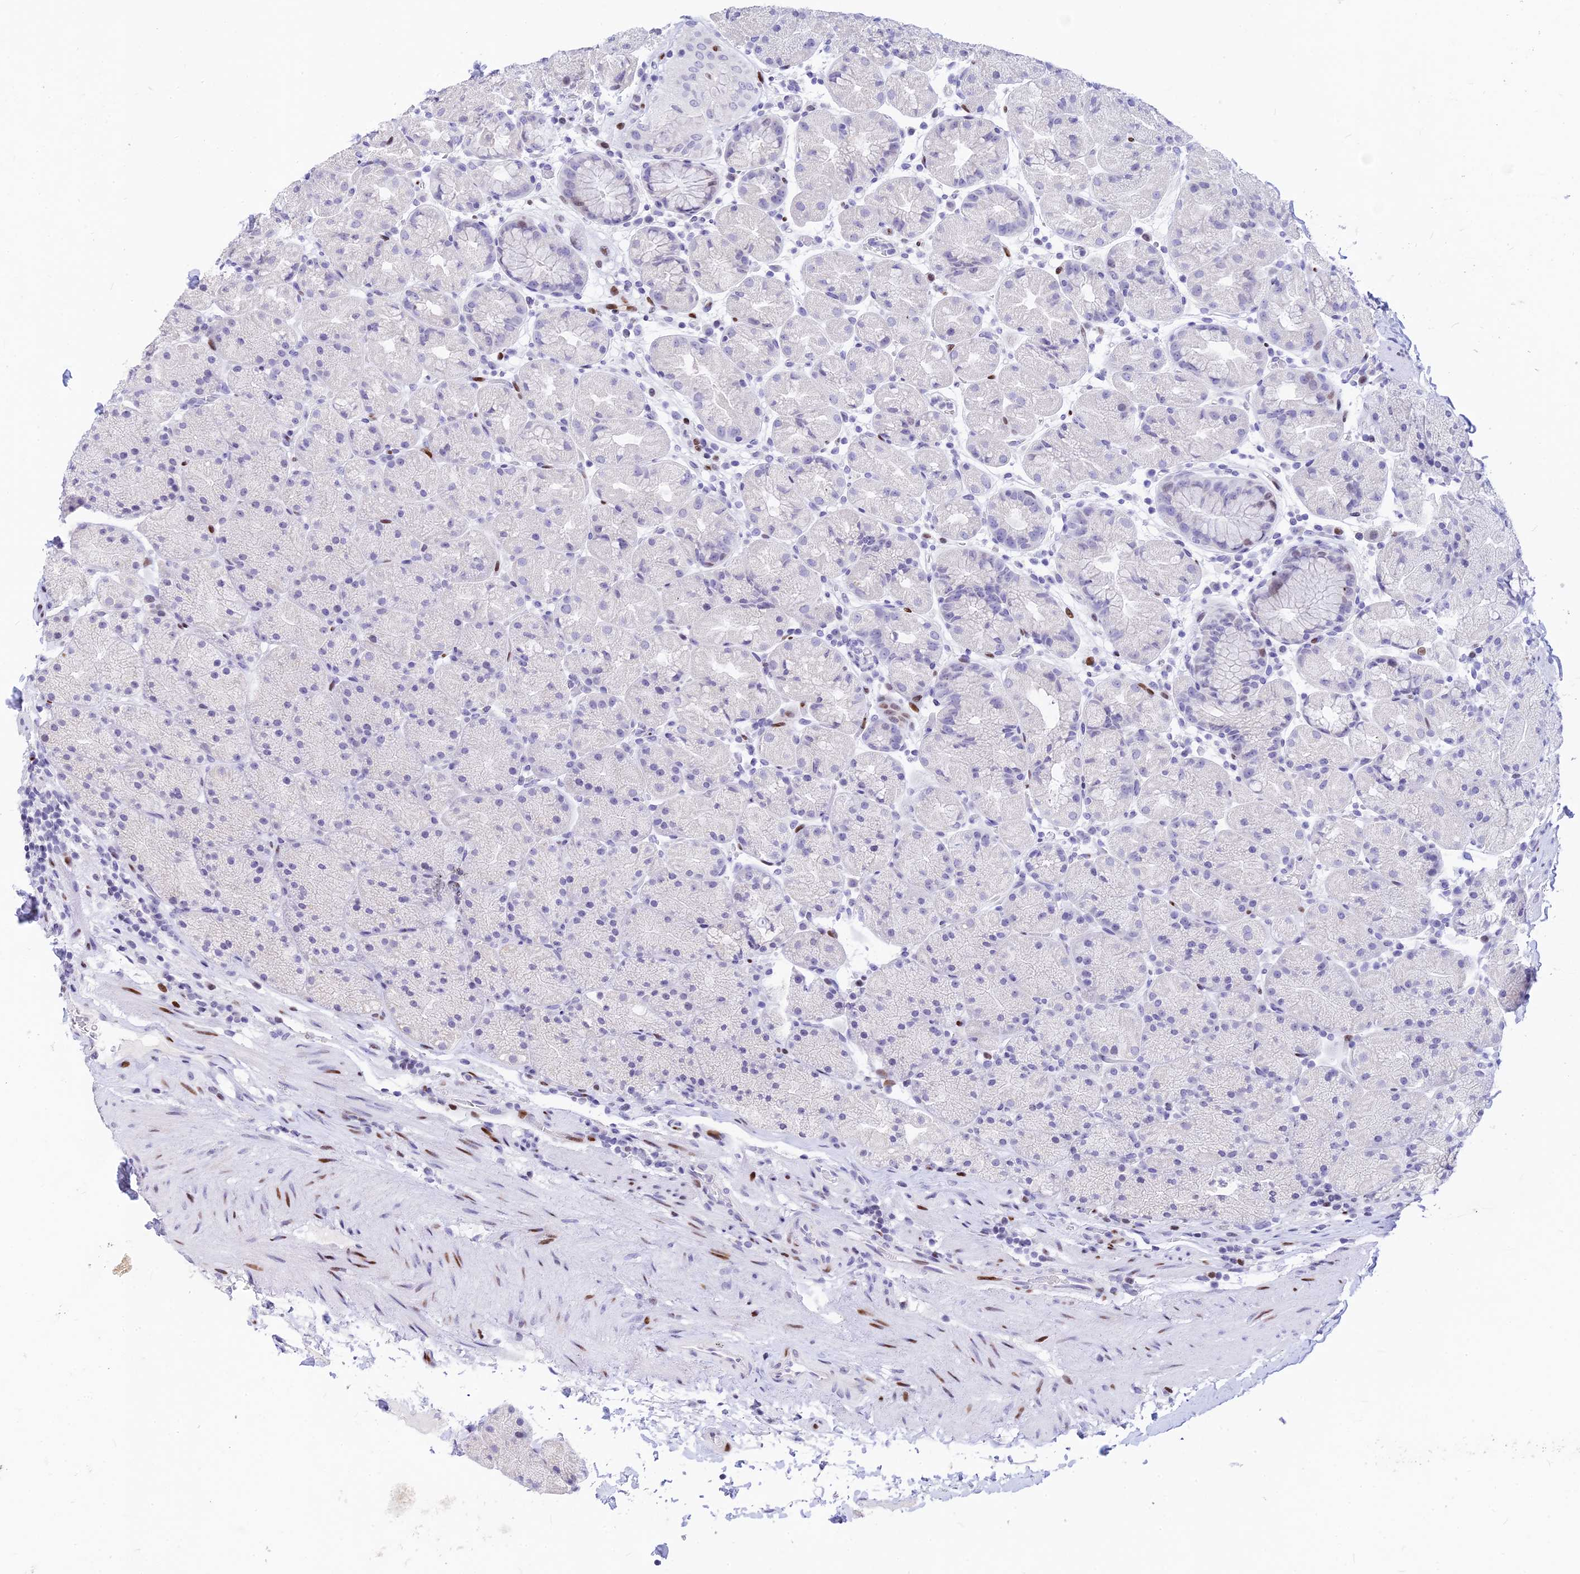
{"staining": {"intensity": "negative", "quantity": "none", "location": "none"}, "tissue": "stomach", "cell_type": "Glandular cells", "image_type": "normal", "snomed": [{"axis": "morphology", "description": "Normal tissue, NOS"}, {"axis": "topography", "description": "Stomach, upper"}, {"axis": "topography", "description": "Stomach, lower"}], "caption": "The photomicrograph reveals no staining of glandular cells in benign stomach. (Stains: DAB (3,3'-diaminobenzidine) IHC with hematoxylin counter stain, Microscopy: brightfield microscopy at high magnification).", "gene": "PRPS1", "patient": {"sex": "male", "age": 67}}